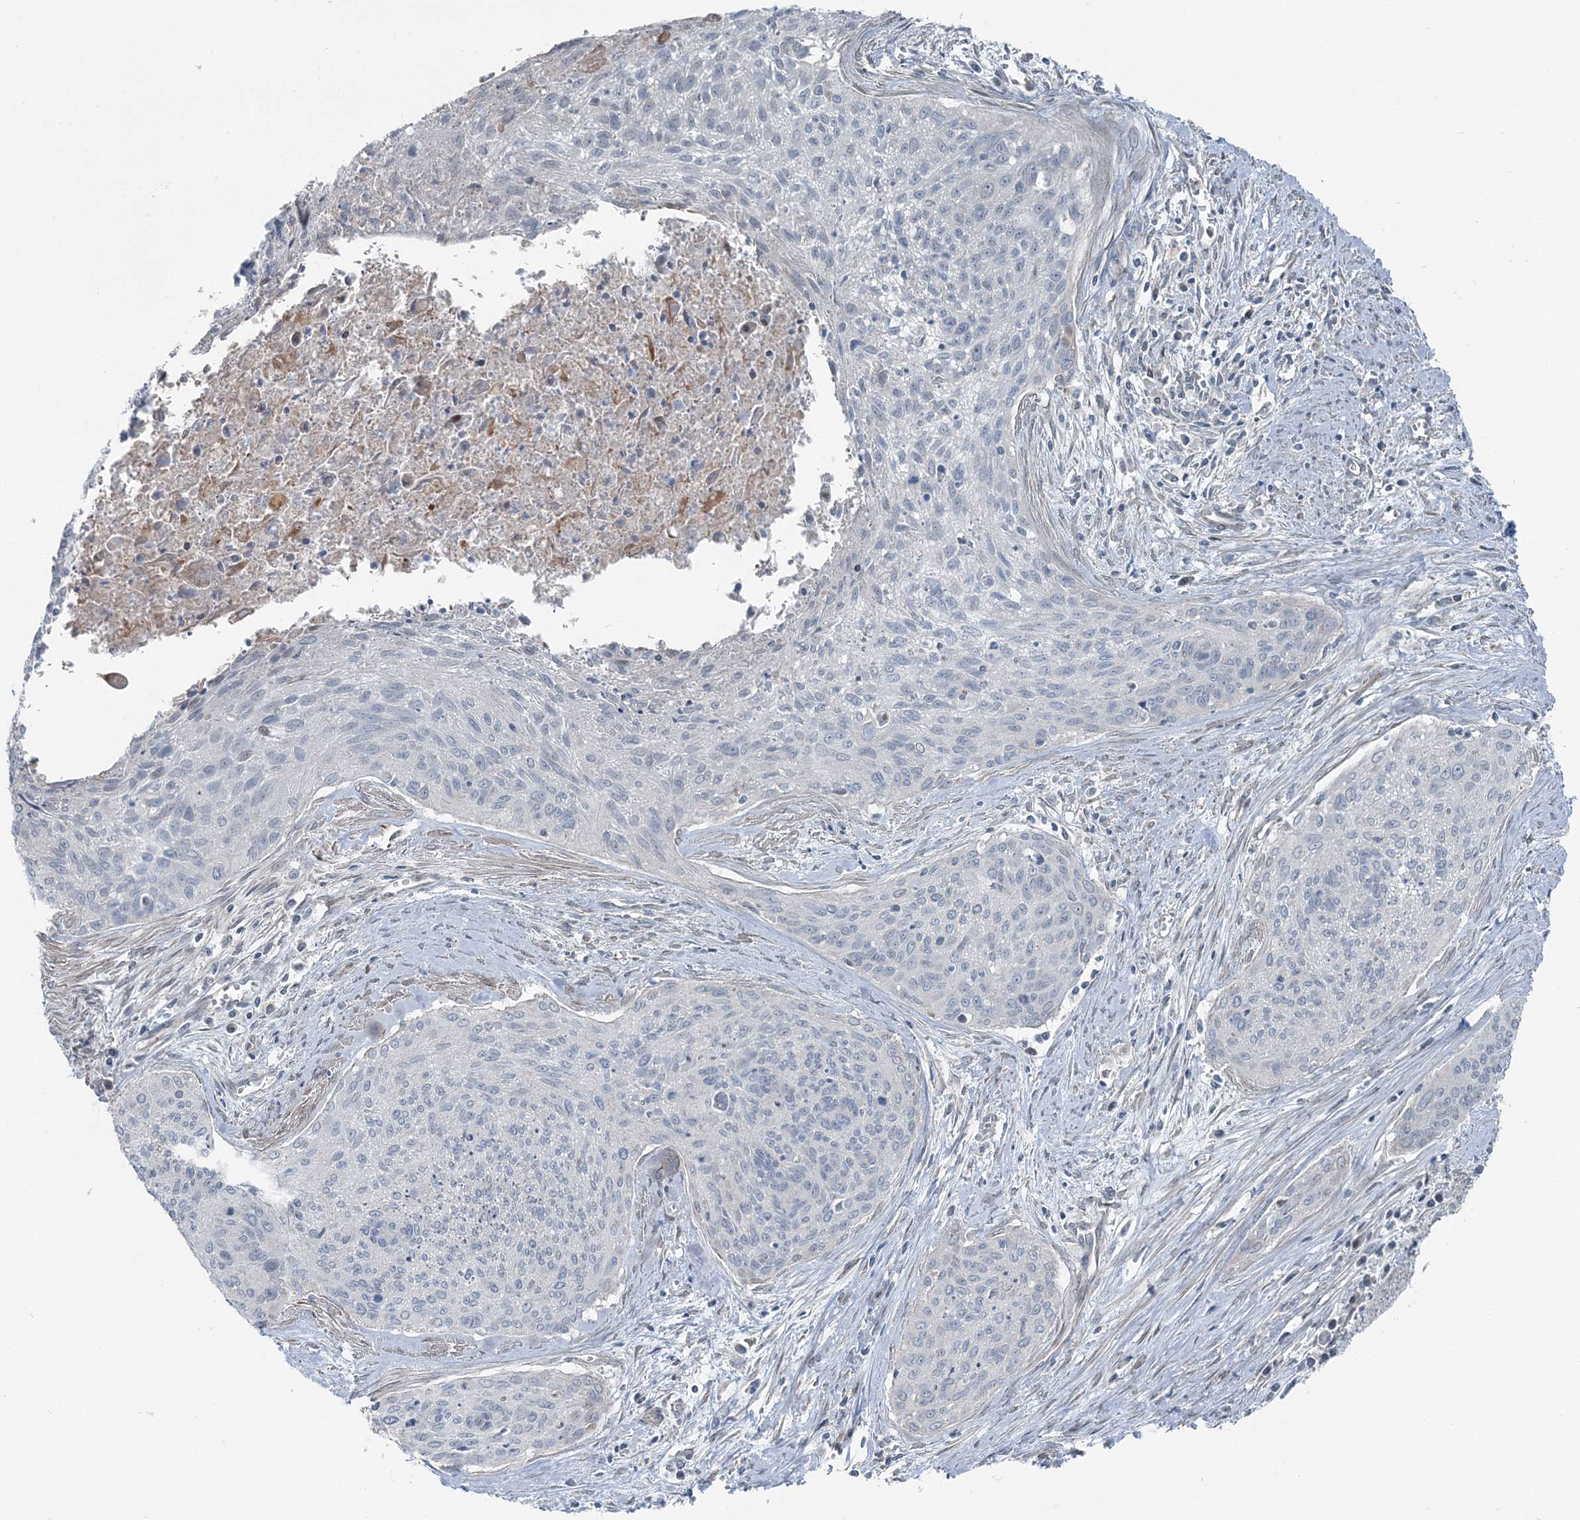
{"staining": {"intensity": "negative", "quantity": "none", "location": "none"}, "tissue": "cervical cancer", "cell_type": "Tumor cells", "image_type": "cancer", "snomed": [{"axis": "morphology", "description": "Squamous cell carcinoma, NOS"}, {"axis": "topography", "description": "Cervix"}], "caption": "The photomicrograph displays no significant staining in tumor cells of cervical cancer. Brightfield microscopy of immunohistochemistry (IHC) stained with DAB (brown) and hematoxylin (blue), captured at high magnification.", "gene": "FBXL17", "patient": {"sex": "female", "age": 55}}